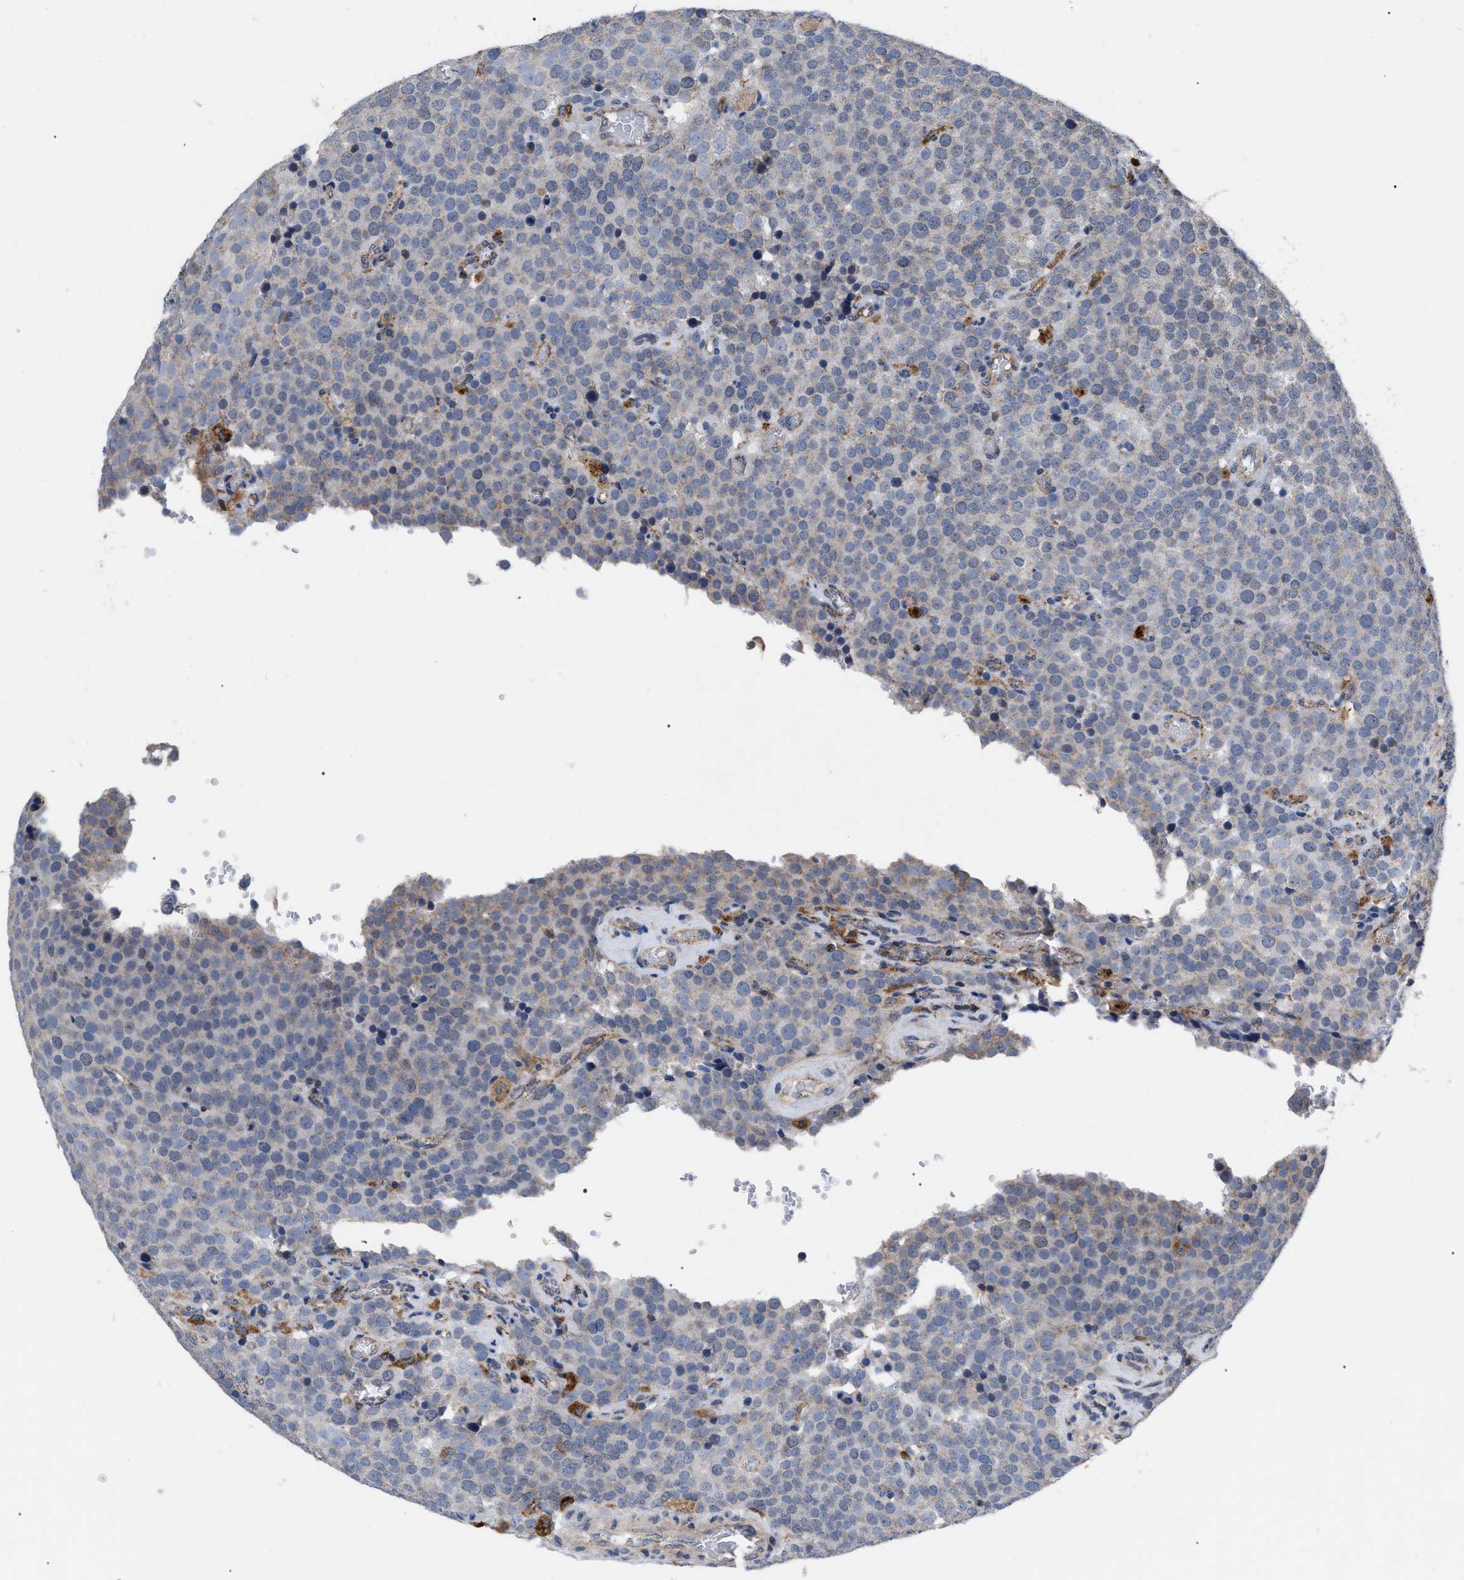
{"staining": {"intensity": "negative", "quantity": "none", "location": "none"}, "tissue": "testis cancer", "cell_type": "Tumor cells", "image_type": "cancer", "snomed": [{"axis": "morphology", "description": "Normal tissue, NOS"}, {"axis": "morphology", "description": "Seminoma, NOS"}, {"axis": "topography", "description": "Testis"}], "caption": "An immunohistochemistry histopathology image of testis seminoma is shown. There is no staining in tumor cells of testis seminoma. The staining was performed using DAB (3,3'-diaminobenzidine) to visualize the protein expression in brown, while the nuclei were stained in blue with hematoxylin (Magnification: 20x).", "gene": "FAM171A2", "patient": {"sex": "male", "age": 71}}